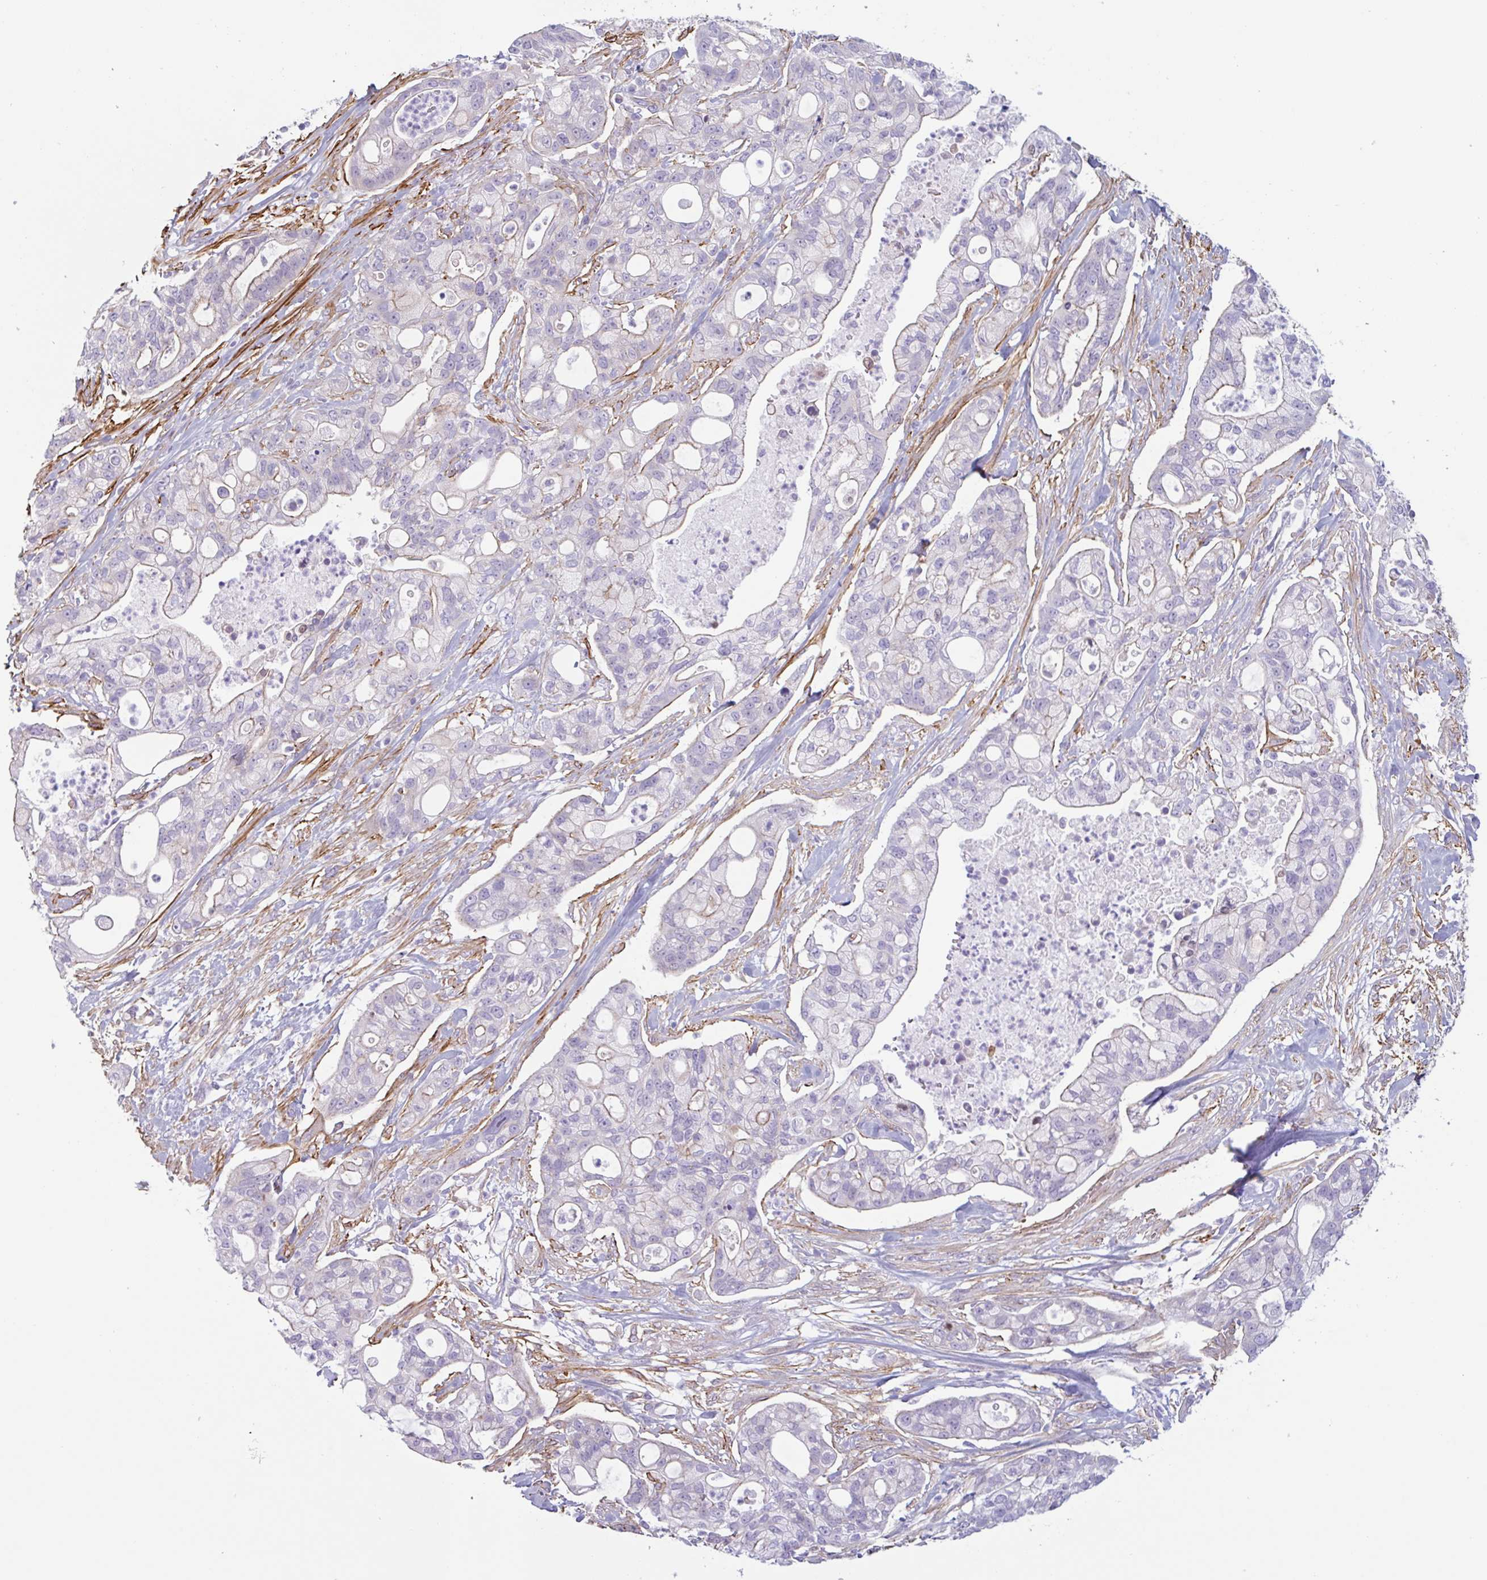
{"staining": {"intensity": "negative", "quantity": "none", "location": "none"}, "tissue": "pancreatic cancer", "cell_type": "Tumor cells", "image_type": "cancer", "snomed": [{"axis": "morphology", "description": "Adenocarcinoma, NOS"}, {"axis": "topography", "description": "Pancreas"}], "caption": "DAB (3,3'-diaminobenzidine) immunohistochemical staining of adenocarcinoma (pancreatic) displays no significant expression in tumor cells. (DAB immunohistochemistry, high magnification).", "gene": "MYH10", "patient": {"sex": "female", "age": 69}}